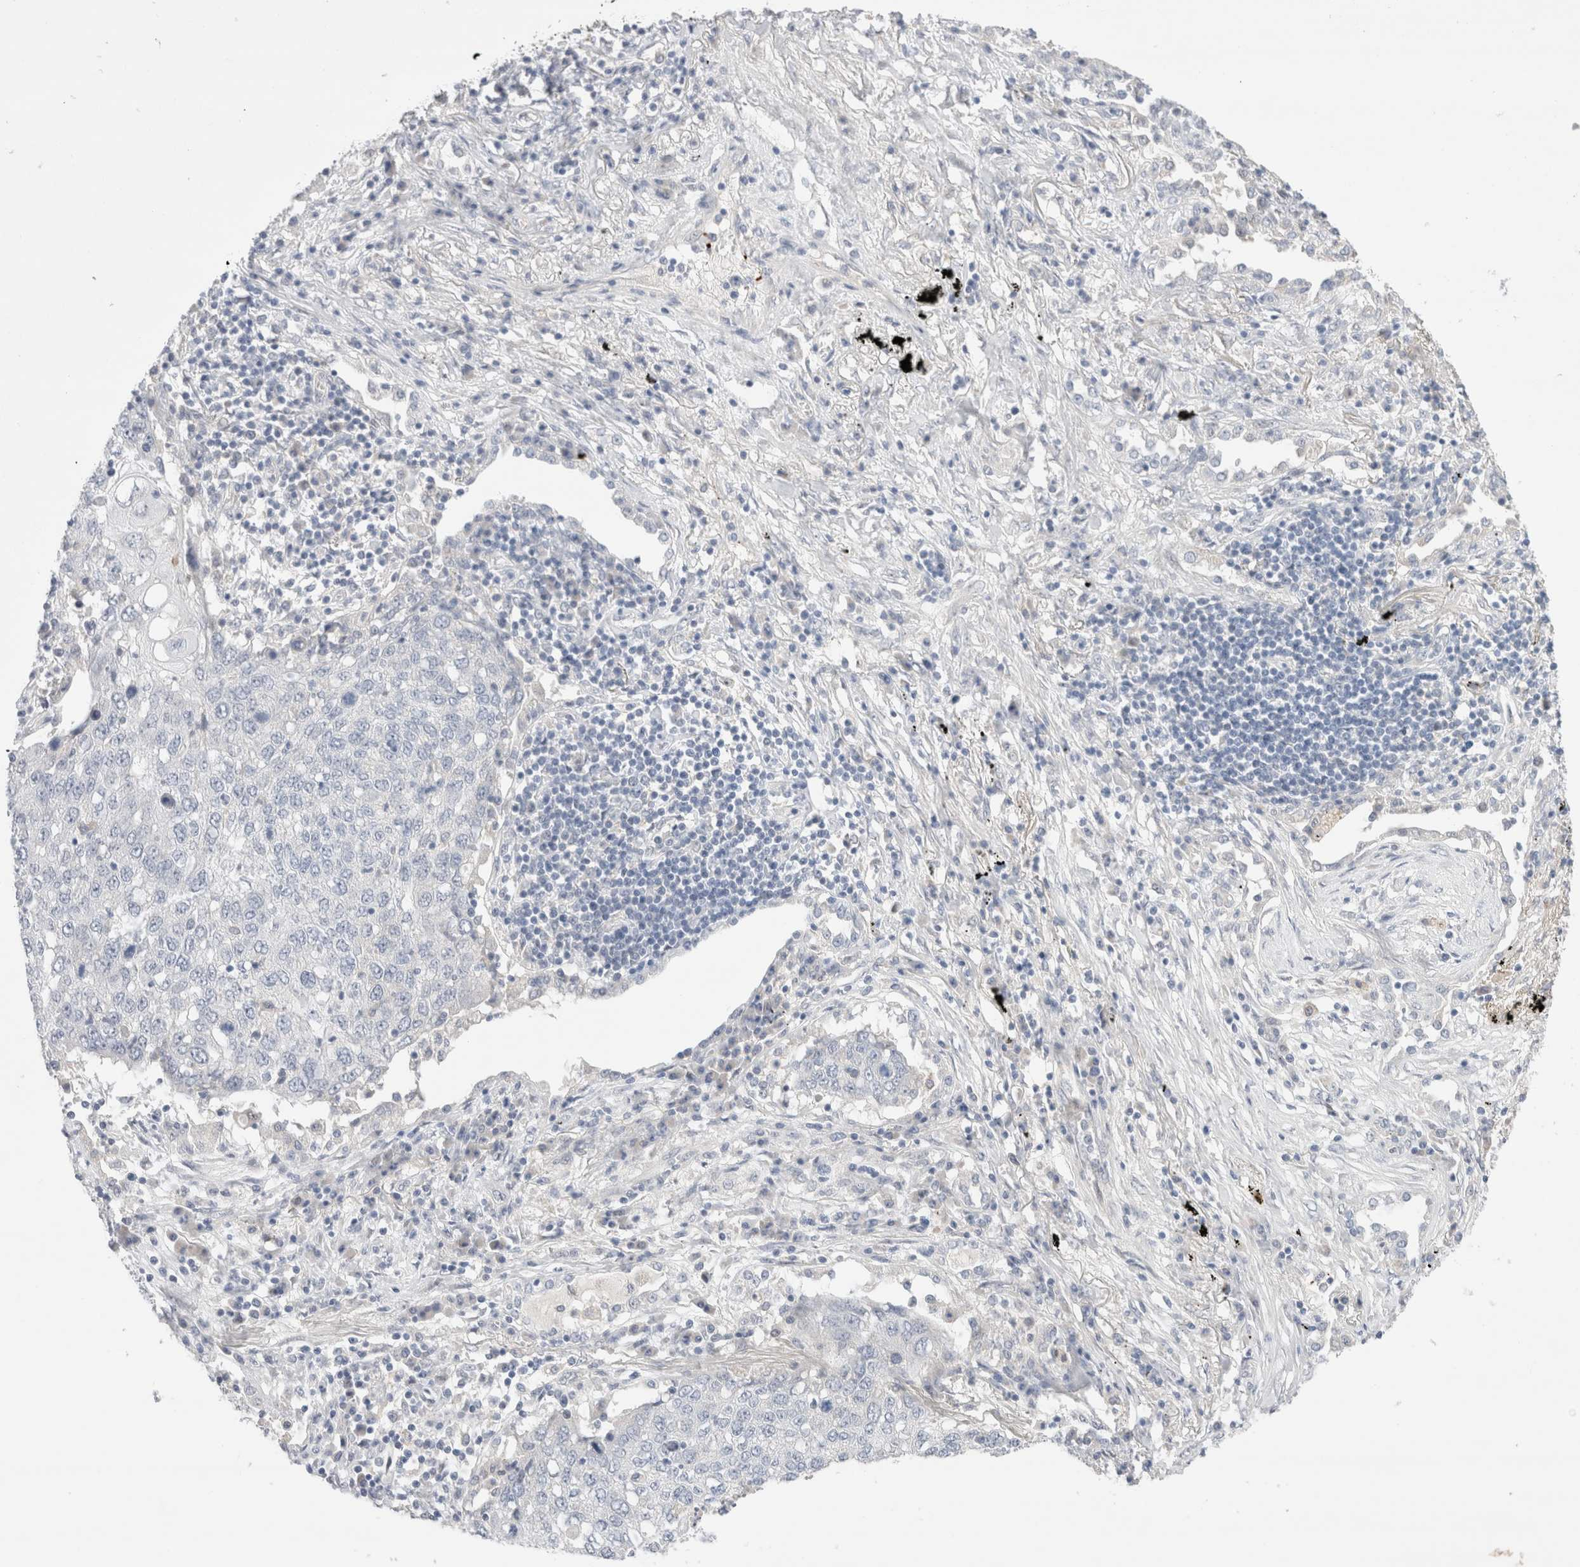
{"staining": {"intensity": "negative", "quantity": "none", "location": "none"}, "tissue": "lung cancer", "cell_type": "Tumor cells", "image_type": "cancer", "snomed": [{"axis": "morphology", "description": "Squamous cell carcinoma, NOS"}, {"axis": "topography", "description": "Lung"}], "caption": "Lung squamous cell carcinoma stained for a protein using immunohistochemistry demonstrates no positivity tumor cells.", "gene": "SPATA20", "patient": {"sex": "female", "age": 63}}